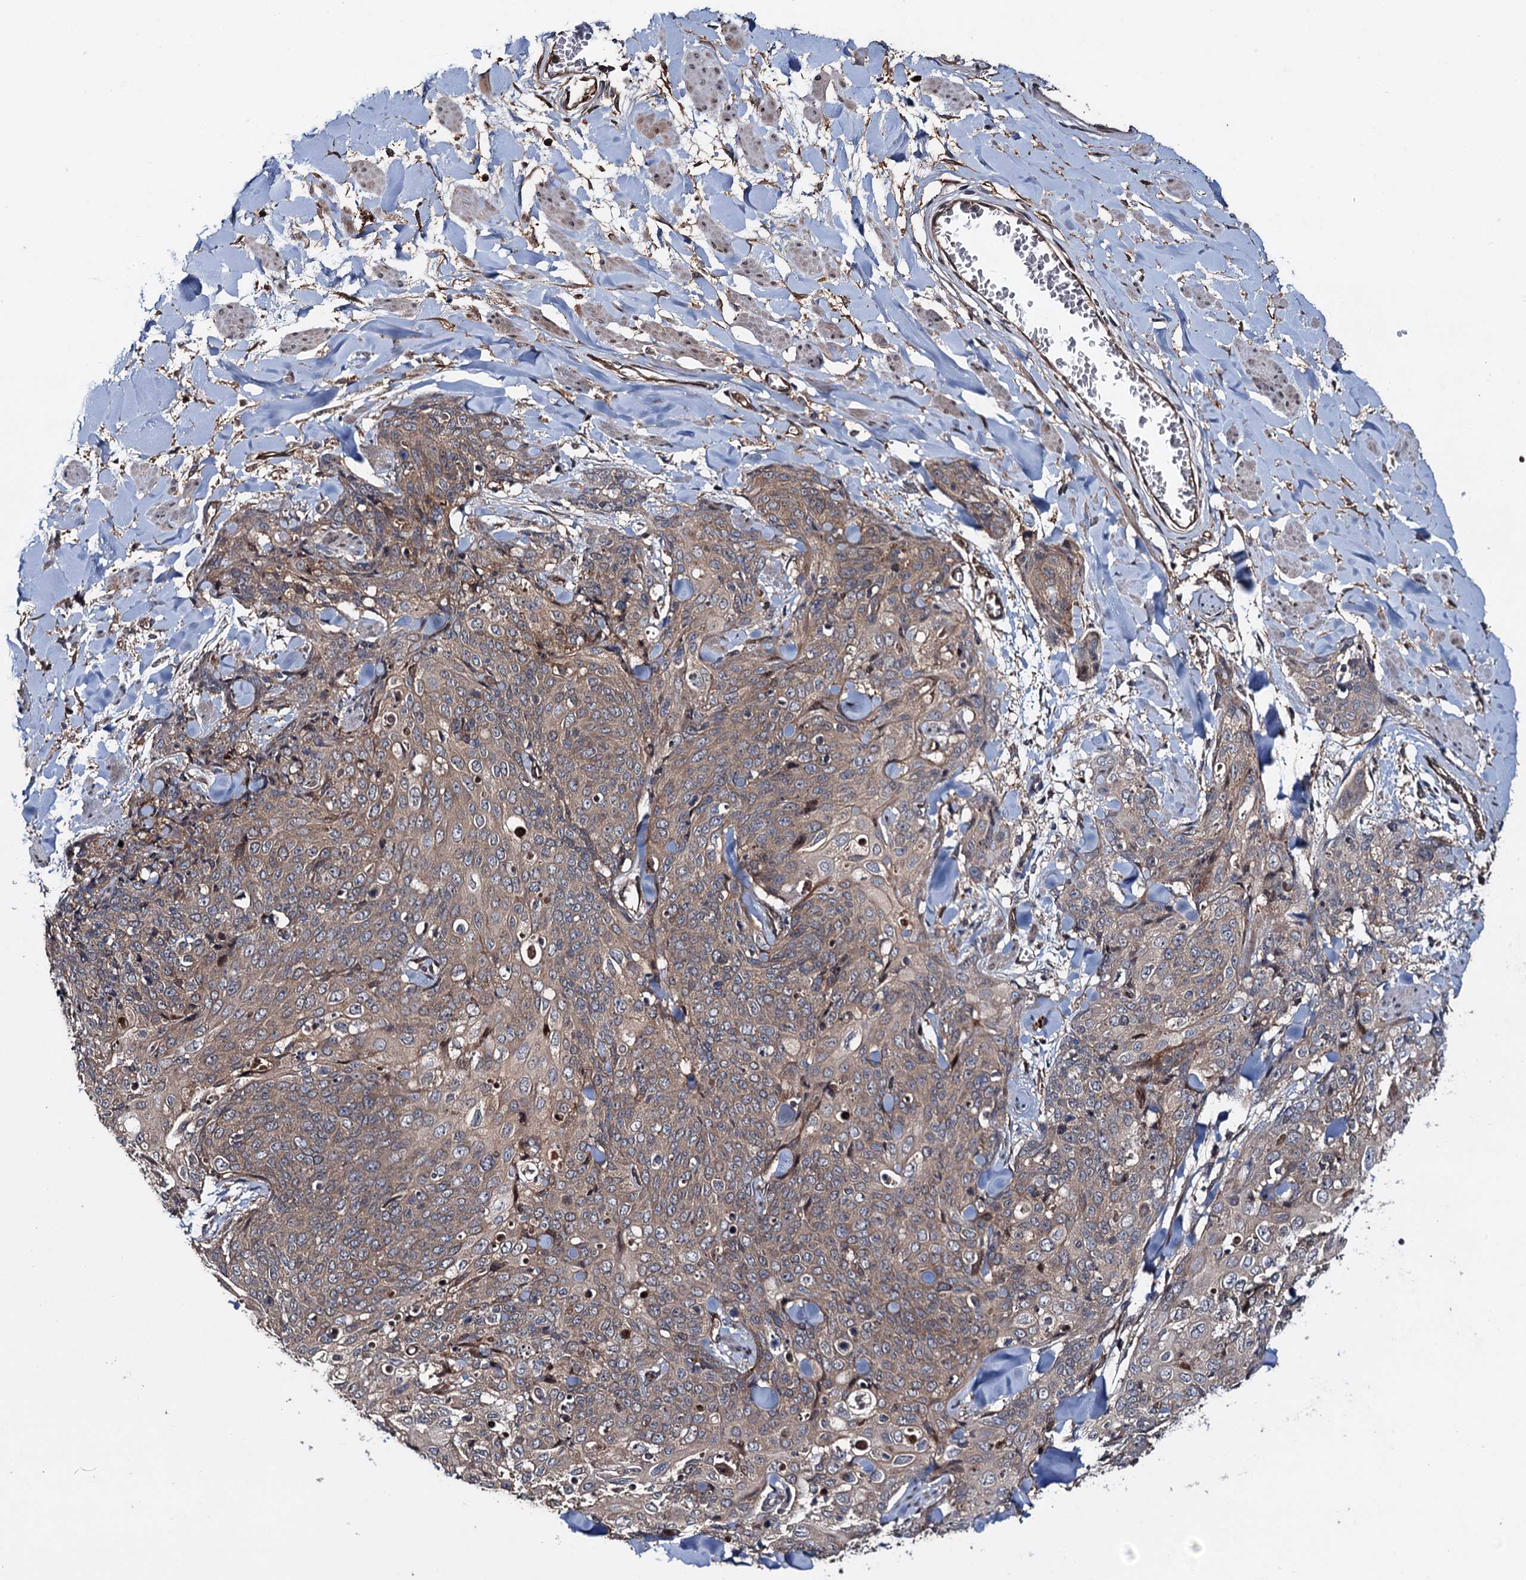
{"staining": {"intensity": "weak", "quantity": ">75%", "location": "cytoplasmic/membranous"}, "tissue": "skin cancer", "cell_type": "Tumor cells", "image_type": "cancer", "snomed": [{"axis": "morphology", "description": "Squamous cell carcinoma, NOS"}, {"axis": "topography", "description": "Skin"}, {"axis": "topography", "description": "Vulva"}], "caption": "Protein expression by immunohistochemistry reveals weak cytoplasmic/membranous staining in about >75% of tumor cells in skin squamous cell carcinoma.", "gene": "RHOBTB1", "patient": {"sex": "female", "age": 85}}